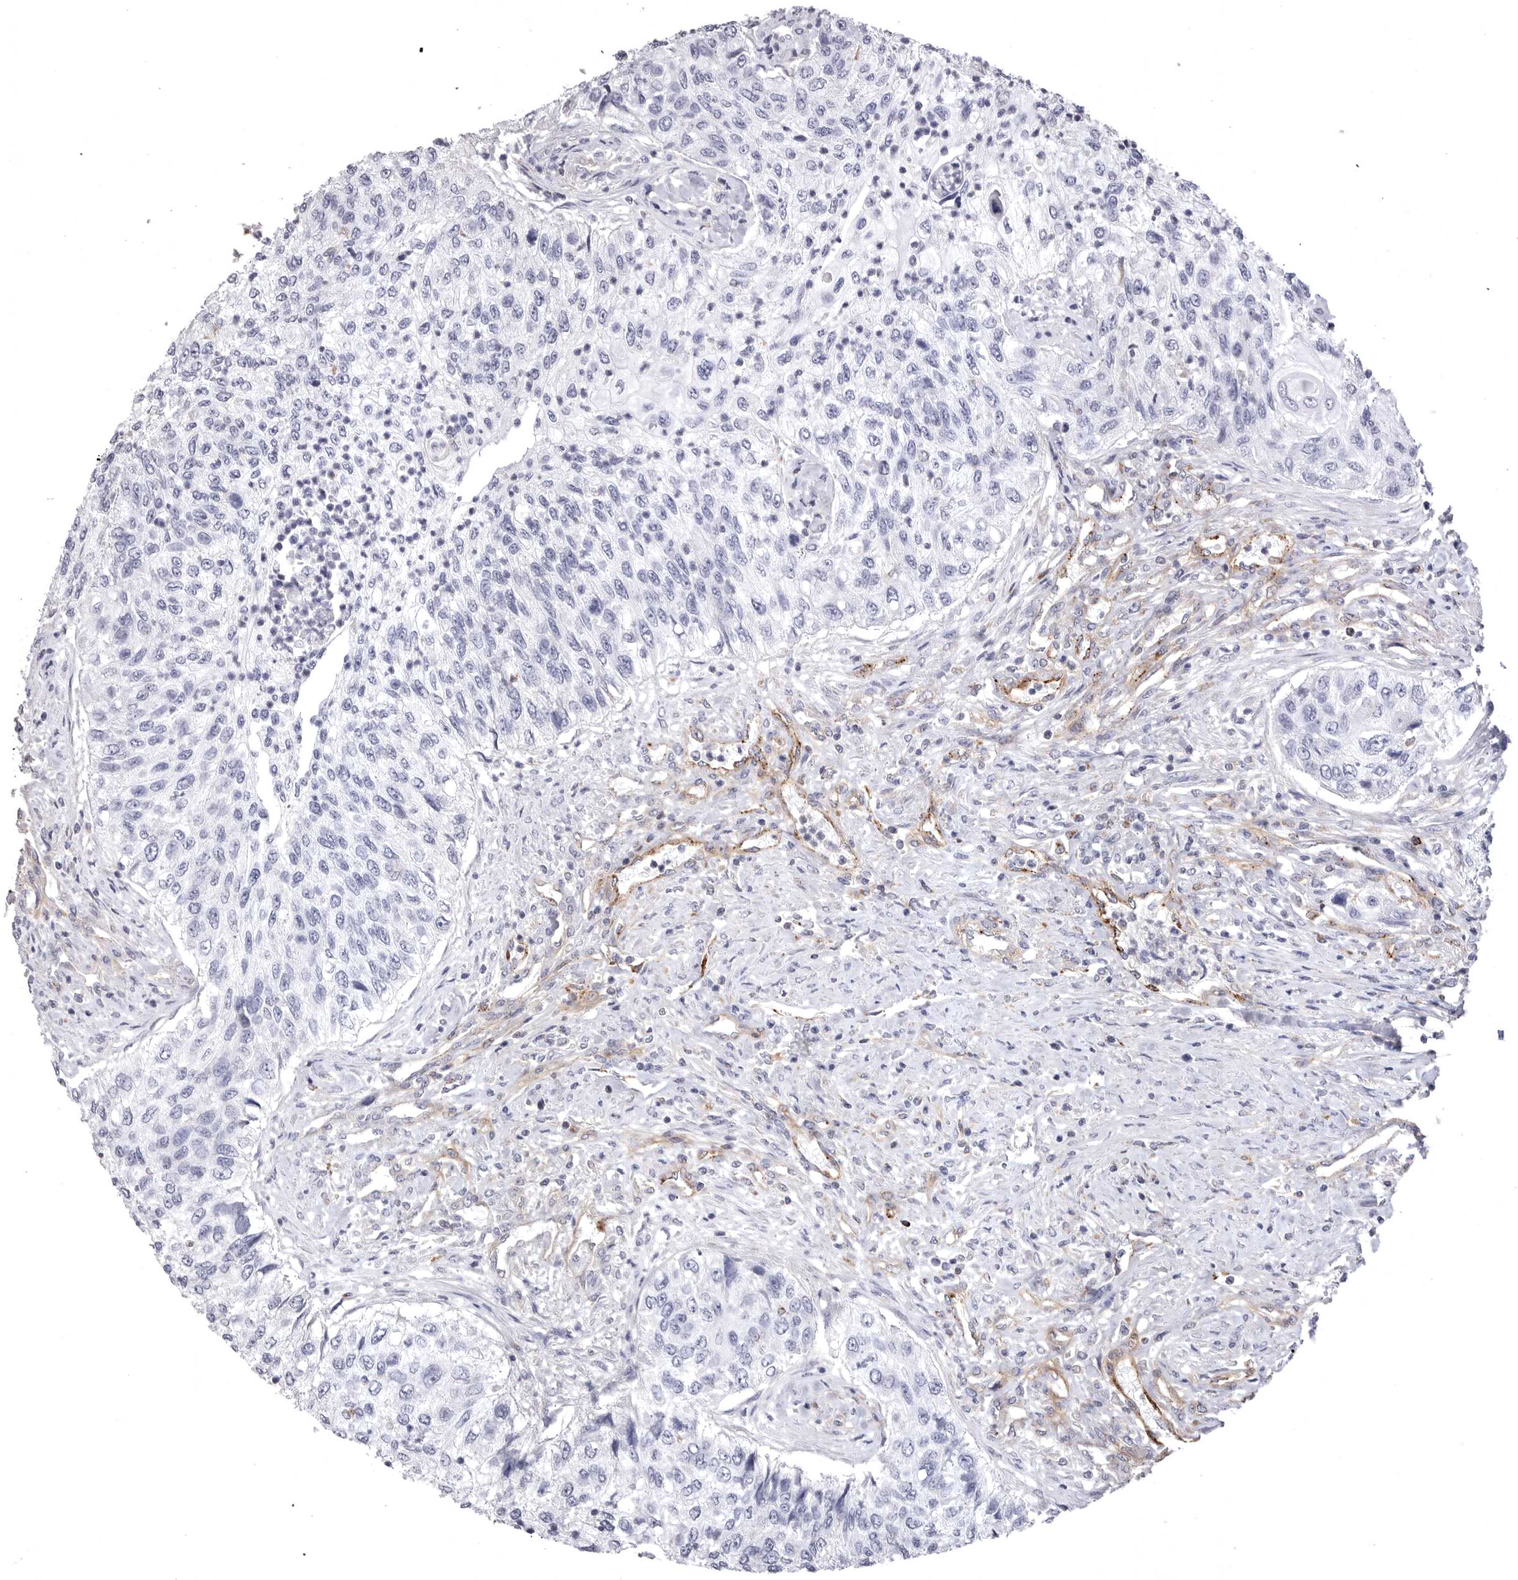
{"staining": {"intensity": "negative", "quantity": "none", "location": "none"}, "tissue": "urothelial cancer", "cell_type": "Tumor cells", "image_type": "cancer", "snomed": [{"axis": "morphology", "description": "Urothelial carcinoma, High grade"}, {"axis": "topography", "description": "Urinary bladder"}], "caption": "Urothelial cancer was stained to show a protein in brown. There is no significant expression in tumor cells.", "gene": "PSPN", "patient": {"sex": "female", "age": 60}}